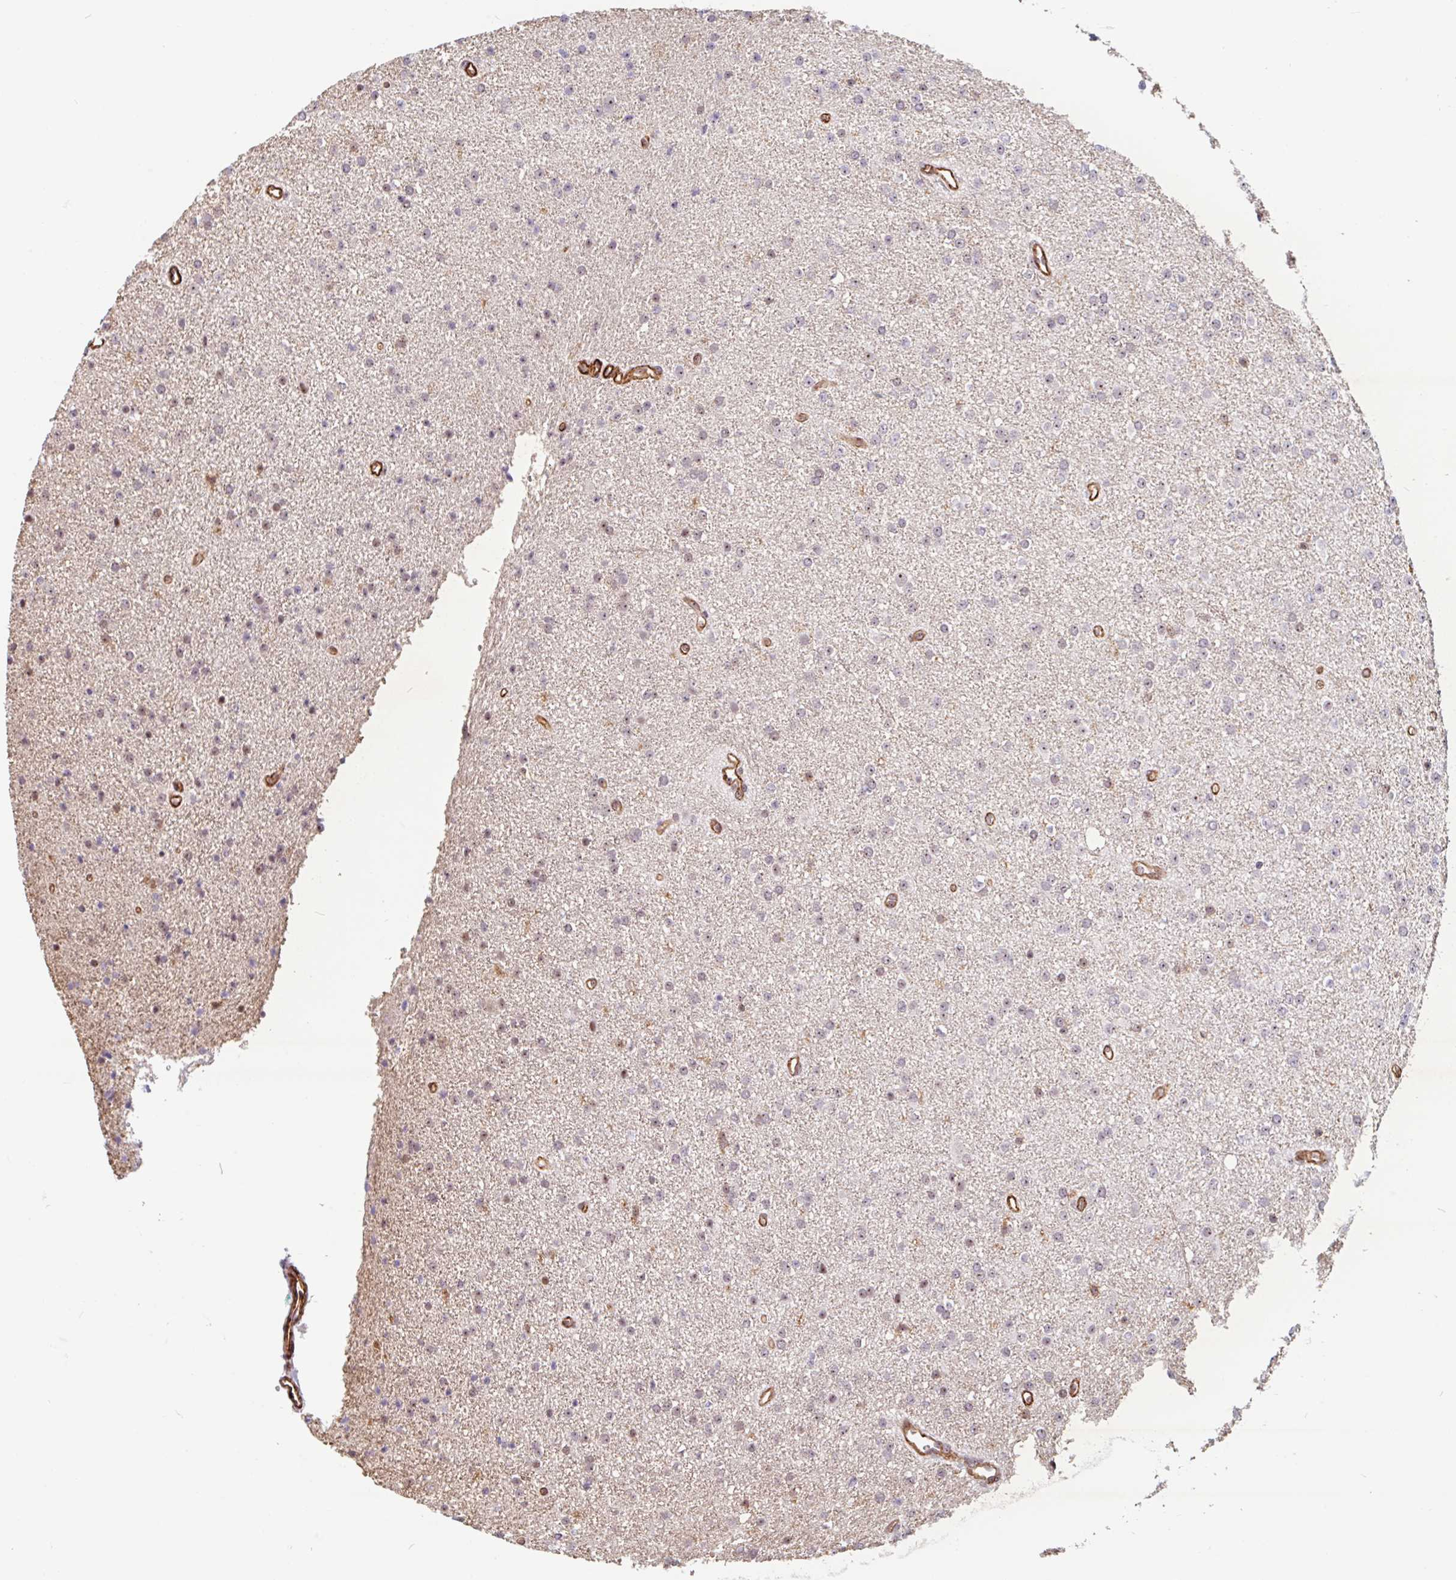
{"staining": {"intensity": "moderate", "quantity": "<25%", "location": "nuclear"}, "tissue": "glioma", "cell_type": "Tumor cells", "image_type": "cancer", "snomed": [{"axis": "morphology", "description": "Glioma, malignant, Low grade"}, {"axis": "topography", "description": "Brain"}], "caption": "Malignant glioma (low-grade) stained with a protein marker reveals moderate staining in tumor cells.", "gene": "ZNF689", "patient": {"sex": "female", "age": 34}}